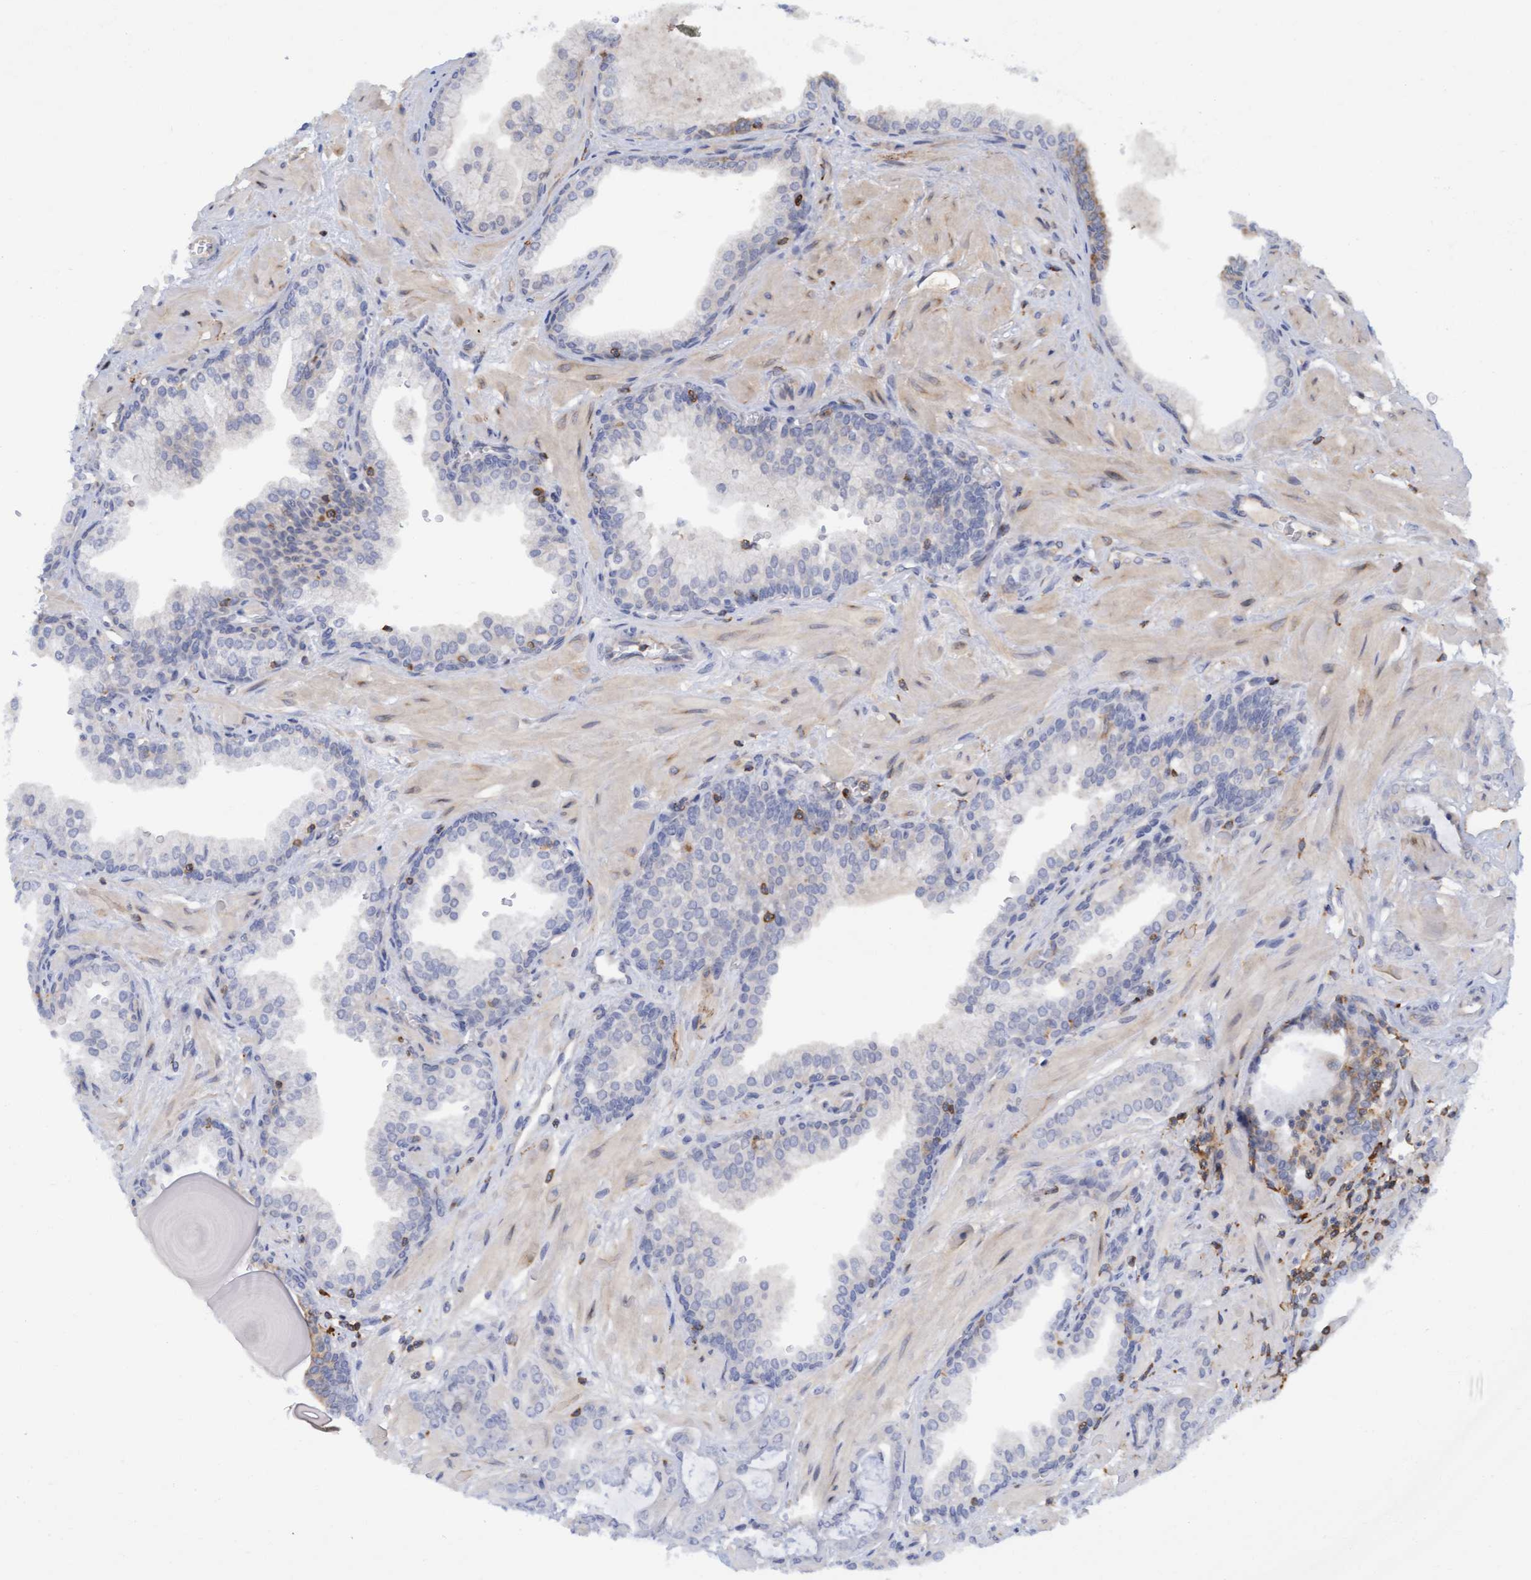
{"staining": {"intensity": "negative", "quantity": "none", "location": "none"}, "tissue": "prostate cancer", "cell_type": "Tumor cells", "image_type": "cancer", "snomed": [{"axis": "morphology", "description": "Adenocarcinoma, Low grade"}, {"axis": "topography", "description": "Prostate"}], "caption": "Histopathology image shows no protein expression in tumor cells of prostate cancer (low-grade adenocarcinoma) tissue.", "gene": "FNBP1", "patient": {"sex": "male", "age": 53}}